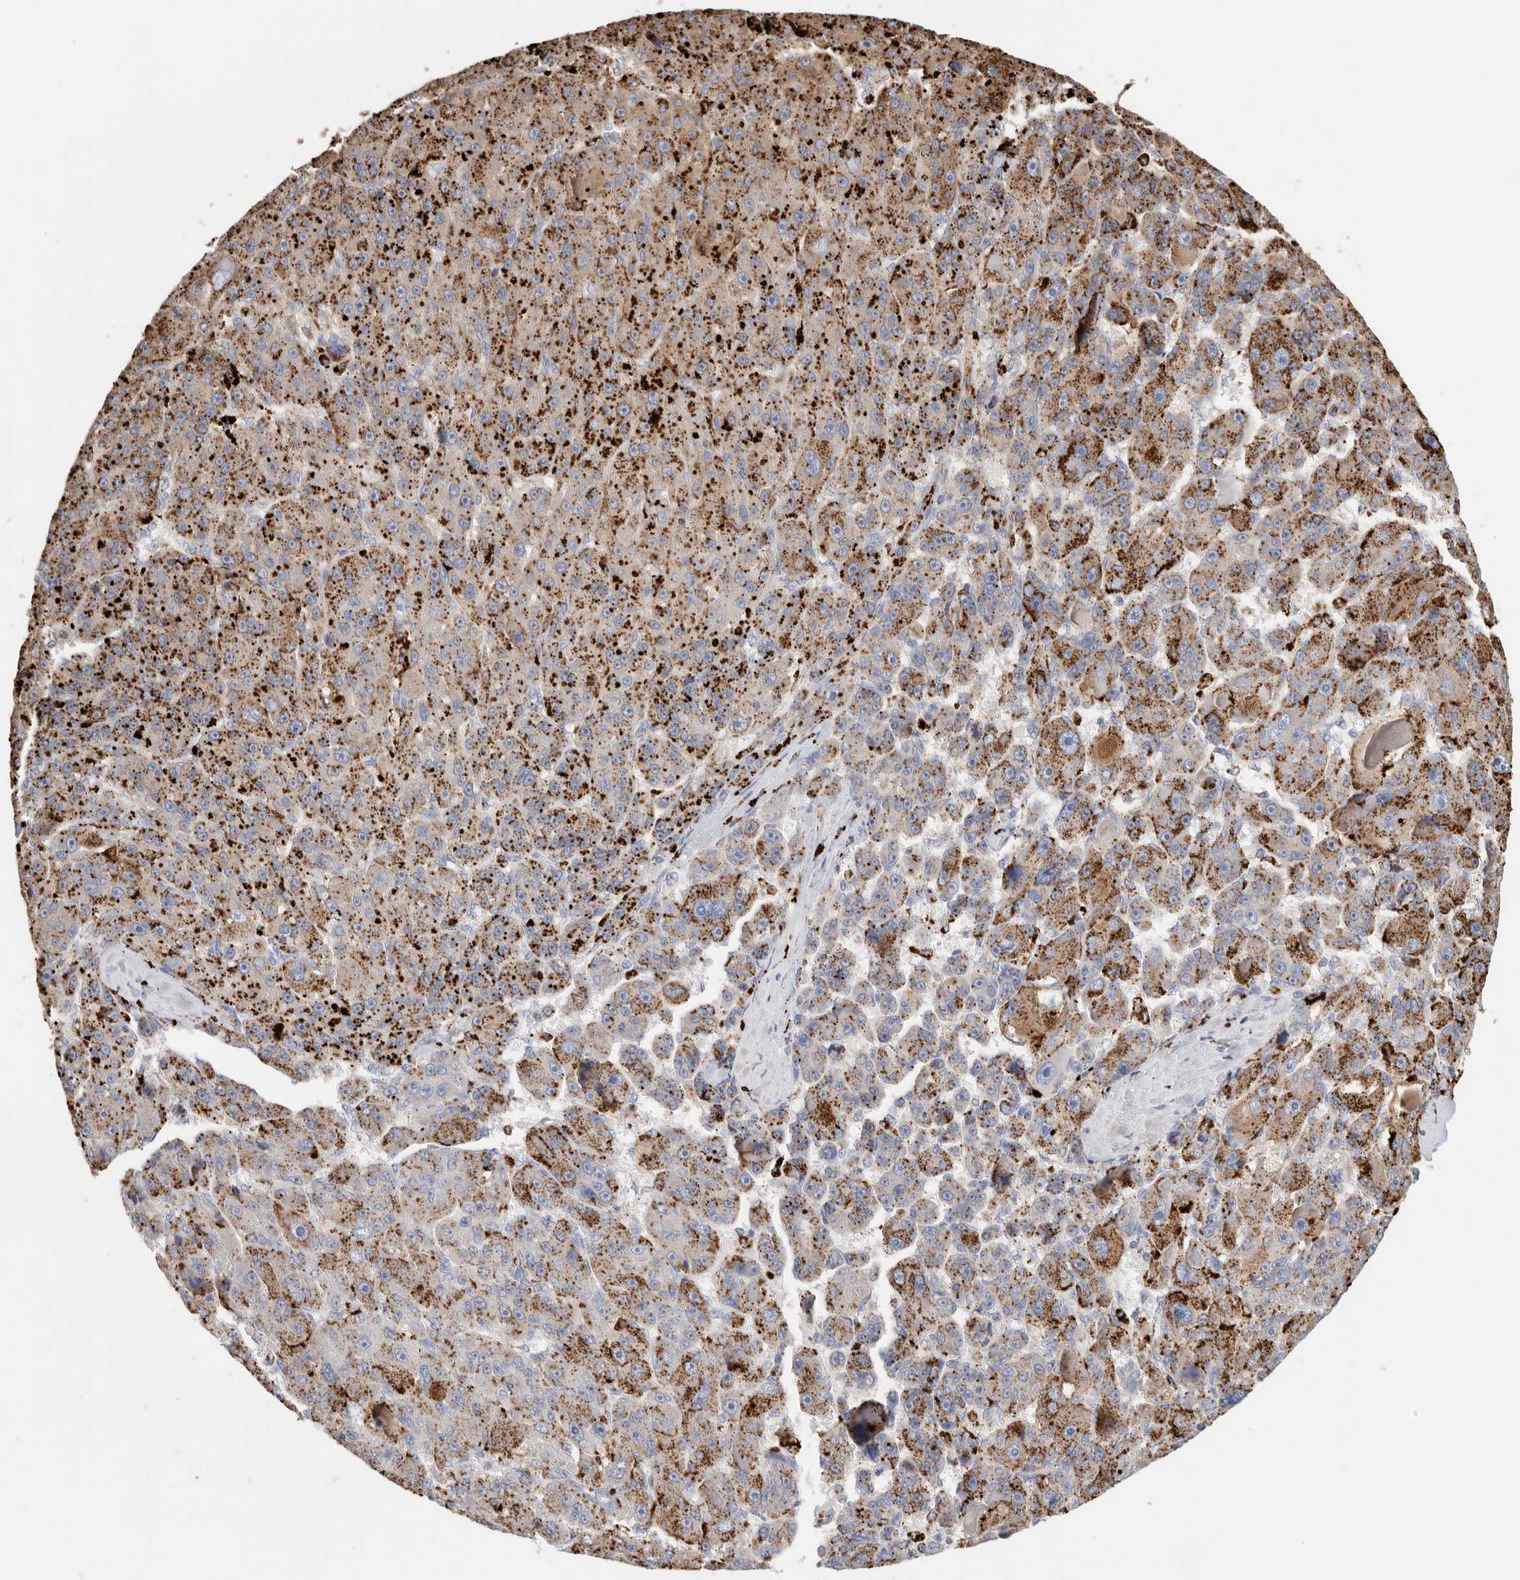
{"staining": {"intensity": "strong", "quantity": ">75%", "location": "cytoplasmic/membranous"}, "tissue": "liver cancer", "cell_type": "Tumor cells", "image_type": "cancer", "snomed": [{"axis": "morphology", "description": "Carcinoma, Hepatocellular, NOS"}, {"axis": "topography", "description": "Liver"}], "caption": "A high-resolution histopathology image shows IHC staining of liver cancer (hepatocellular carcinoma), which displays strong cytoplasmic/membranous expression in about >75% of tumor cells.", "gene": "GGH", "patient": {"sex": "male", "age": 76}}